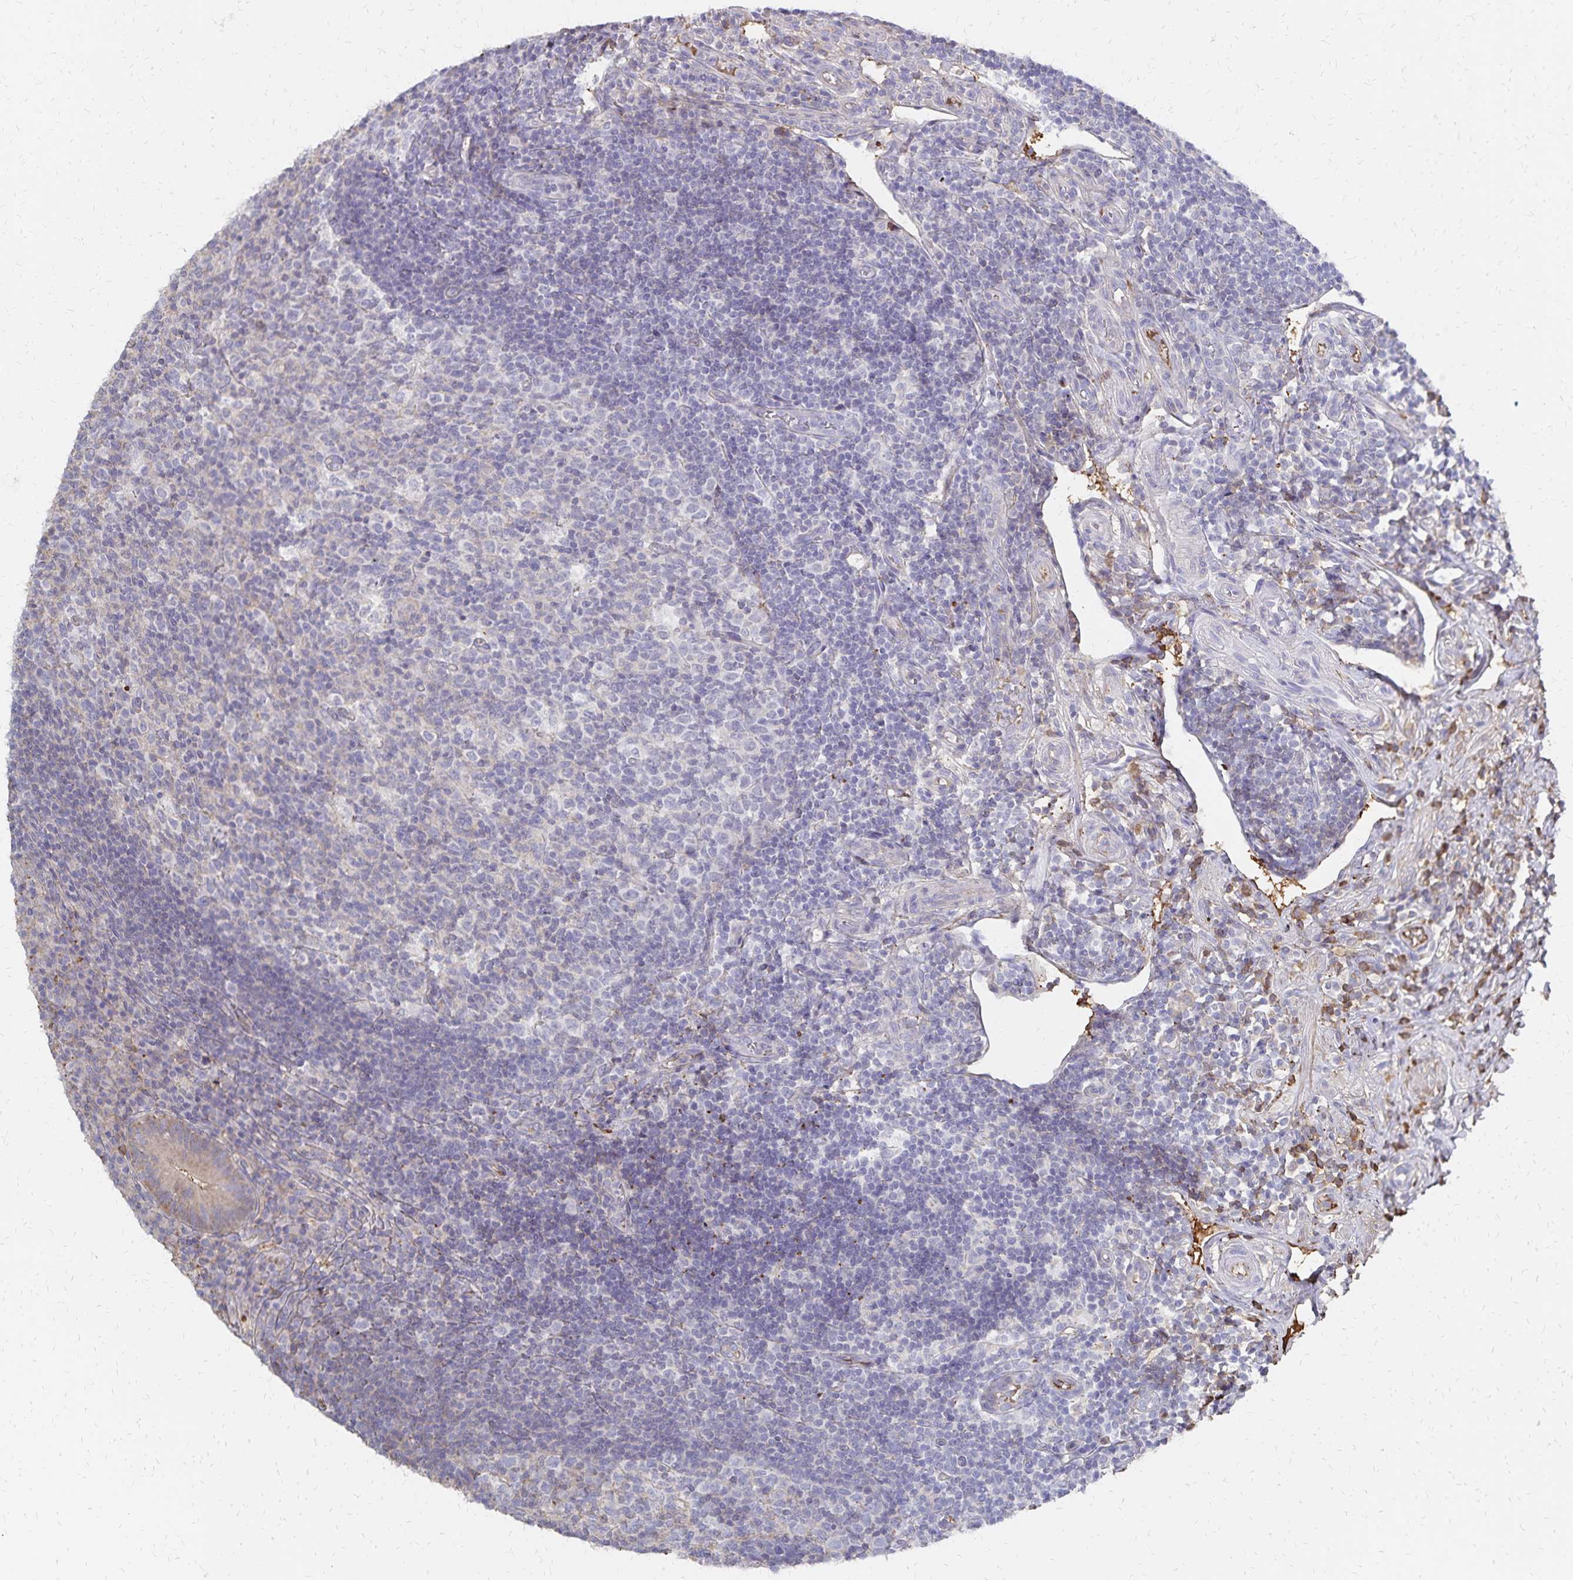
{"staining": {"intensity": "weak", "quantity": "<25%", "location": "cytoplasmic/membranous"}, "tissue": "appendix", "cell_type": "Glandular cells", "image_type": "normal", "snomed": [{"axis": "morphology", "description": "Normal tissue, NOS"}, {"axis": "topography", "description": "Appendix"}], "caption": "Photomicrograph shows no significant protein positivity in glandular cells of unremarkable appendix.", "gene": "KISS1", "patient": {"sex": "male", "age": 18}}